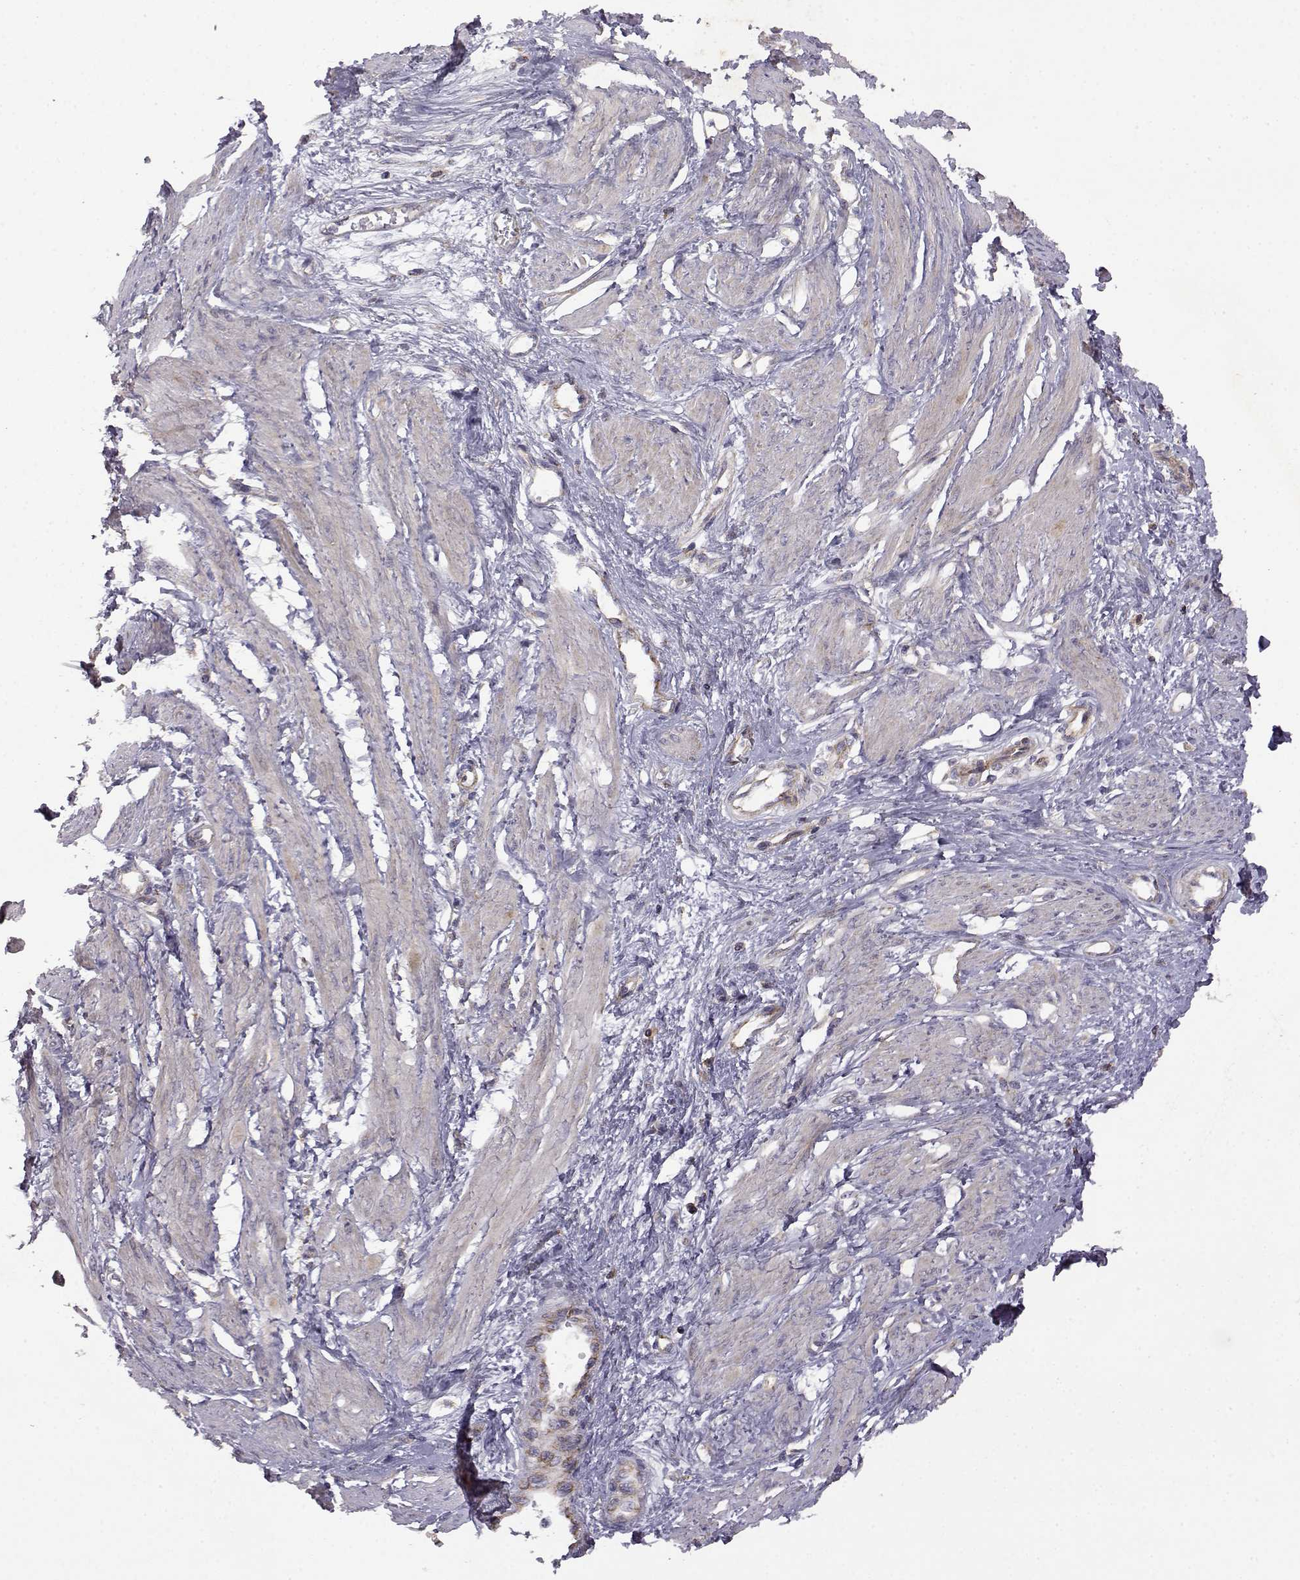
{"staining": {"intensity": "weak", "quantity": "<25%", "location": "cytoplasmic/membranous"}, "tissue": "smooth muscle", "cell_type": "Smooth muscle cells", "image_type": "normal", "snomed": [{"axis": "morphology", "description": "Normal tissue, NOS"}, {"axis": "topography", "description": "Smooth muscle"}, {"axis": "topography", "description": "Uterus"}], "caption": "Smooth muscle cells show no significant protein staining in unremarkable smooth muscle. (Stains: DAB (3,3'-diaminobenzidine) immunohistochemistry with hematoxylin counter stain, Microscopy: brightfield microscopy at high magnification).", "gene": "DDC", "patient": {"sex": "female", "age": 39}}